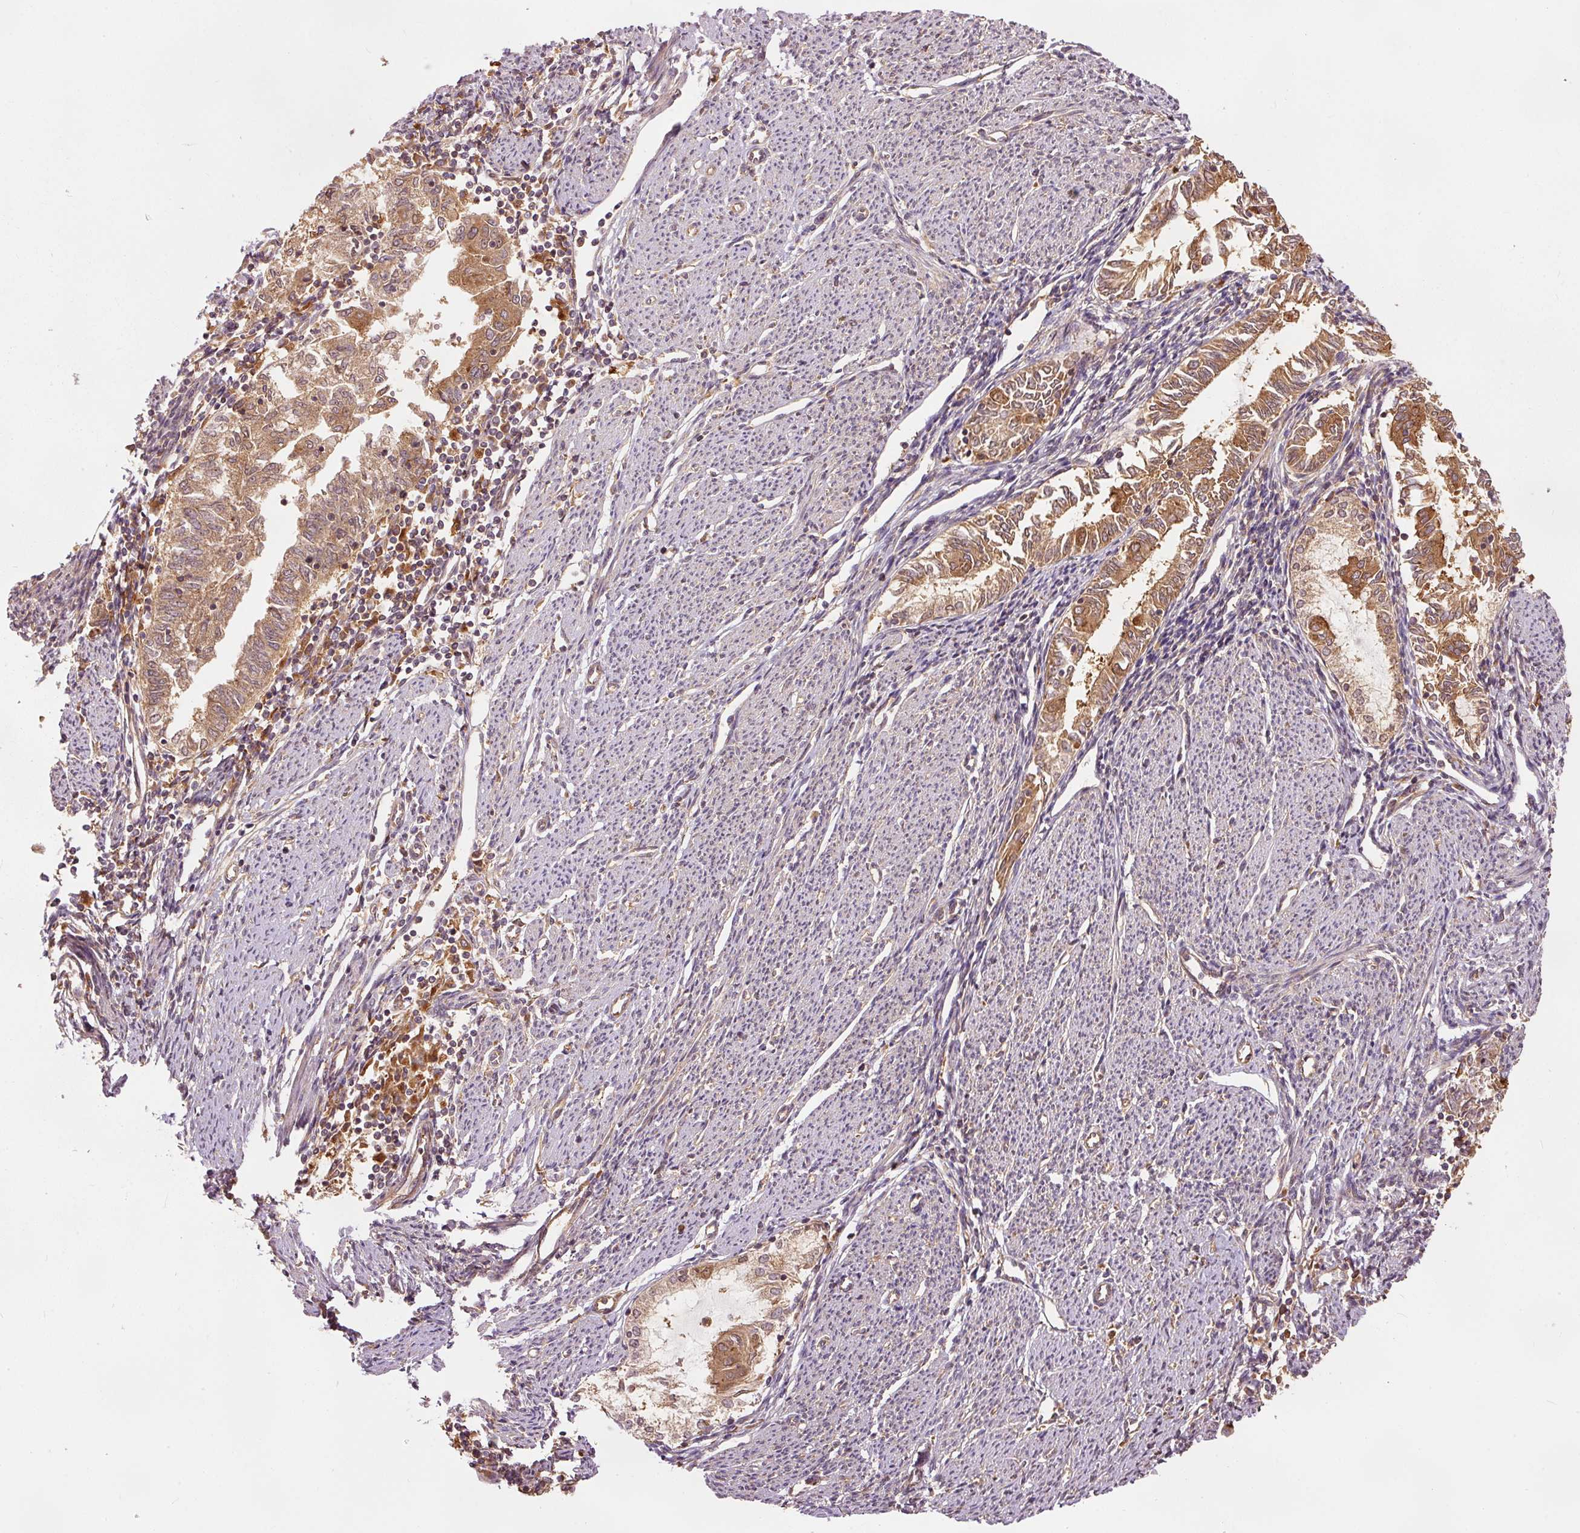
{"staining": {"intensity": "moderate", "quantity": ">75%", "location": "cytoplasmic/membranous"}, "tissue": "endometrial cancer", "cell_type": "Tumor cells", "image_type": "cancer", "snomed": [{"axis": "morphology", "description": "Adenocarcinoma, NOS"}, {"axis": "topography", "description": "Endometrium"}], "caption": "Immunohistochemistry image of endometrial adenocarcinoma stained for a protein (brown), which displays medium levels of moderate cytoplasmic/membranous positivity in approximately >75% of tumor cells.", "gene": "EIF3B", "patient": {"sex": "female", "age": 79}}